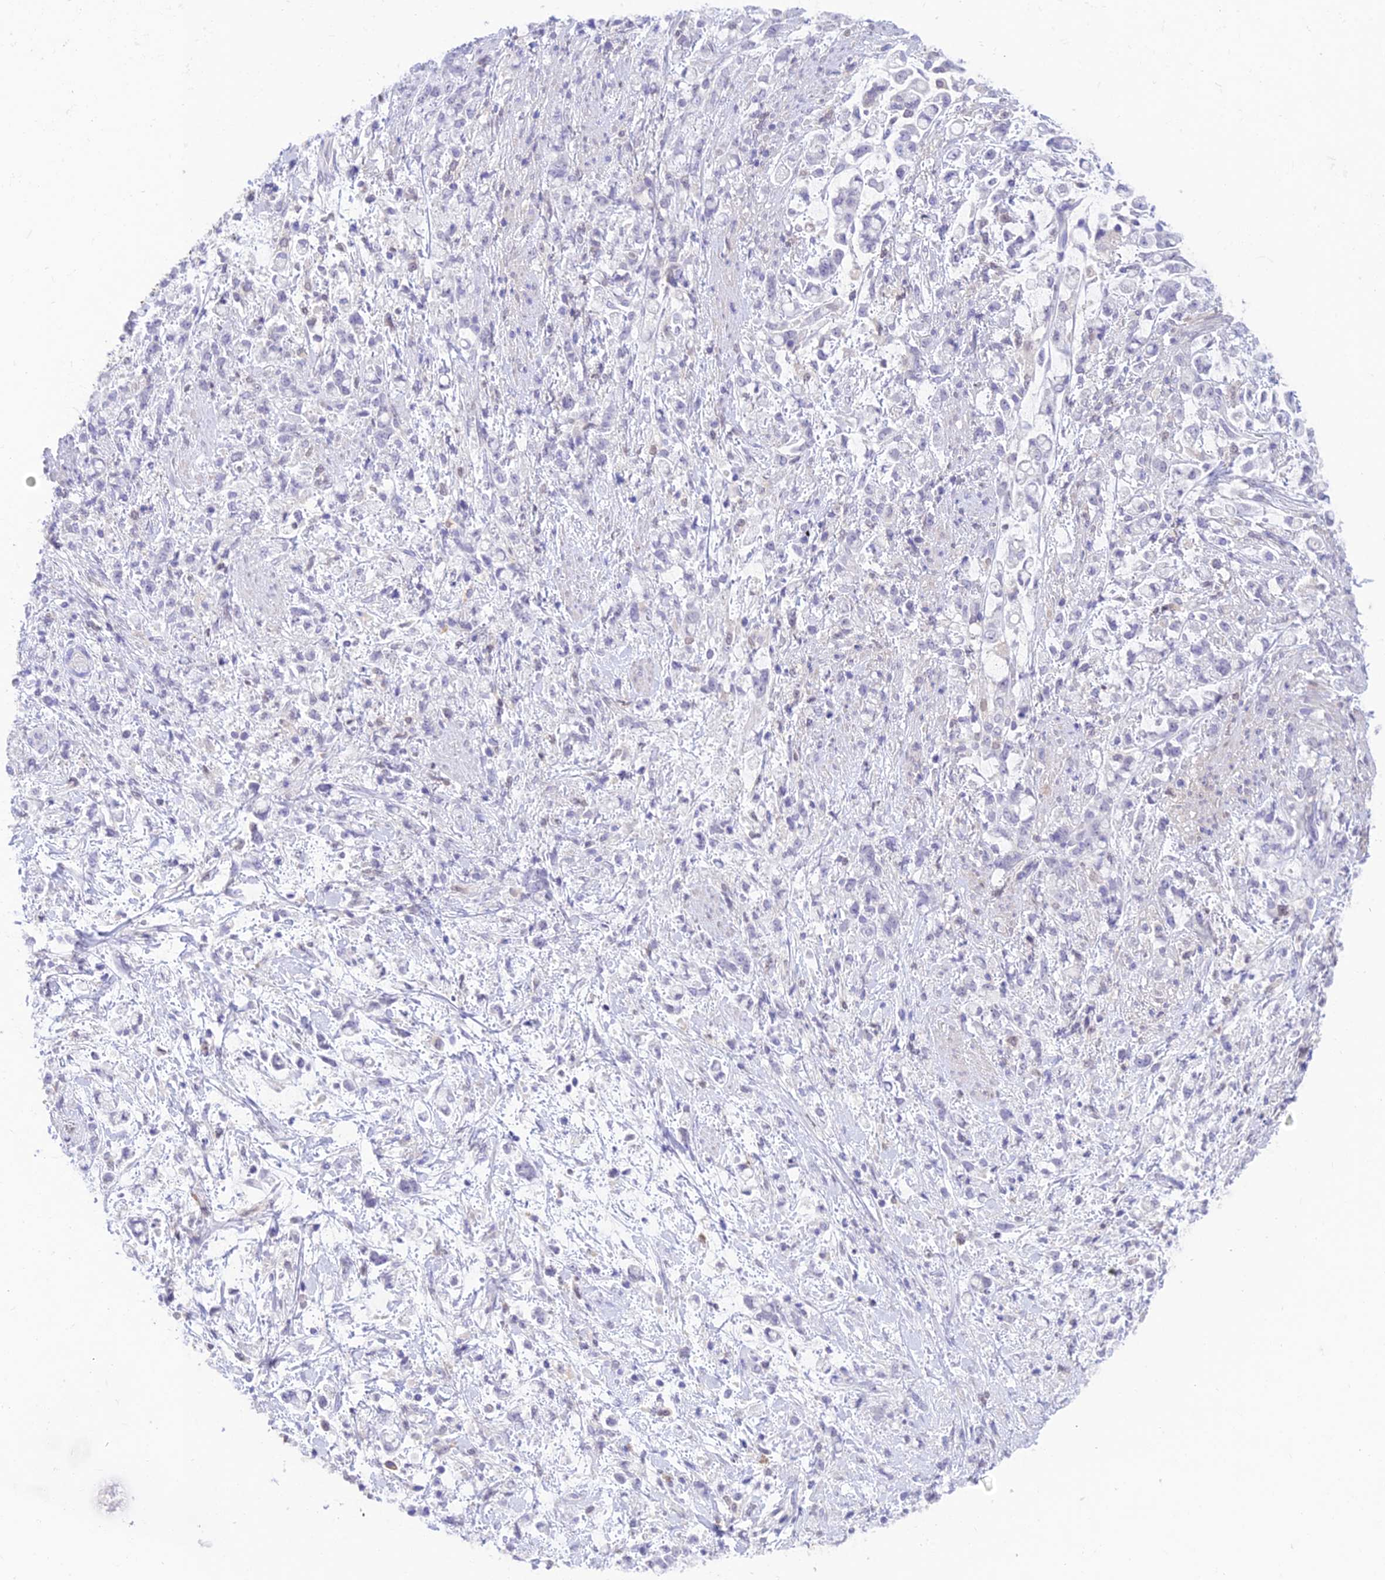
{"staining": {"intensity": "negative", "quantity": "none", "location": "none"}, "tissue": "stomach cancer", "cell_type": "Tumor cells", "image_type": "cancer", "snomed": [{"axis": "morphology", "description": "Adenocarcinoma, NOS"}, {"axis": "topography", "description": "Stomach"}], "caption": "Tumor cells are negative for brown protein staining in stomach cancer. (Brightfield microscopy of DAB (3,3'-diaminobenzidine) immunohistochemistry (IHC) at high magnification).", "gene": "BMT2", "patient": {"sex": "female", "age": 60}}